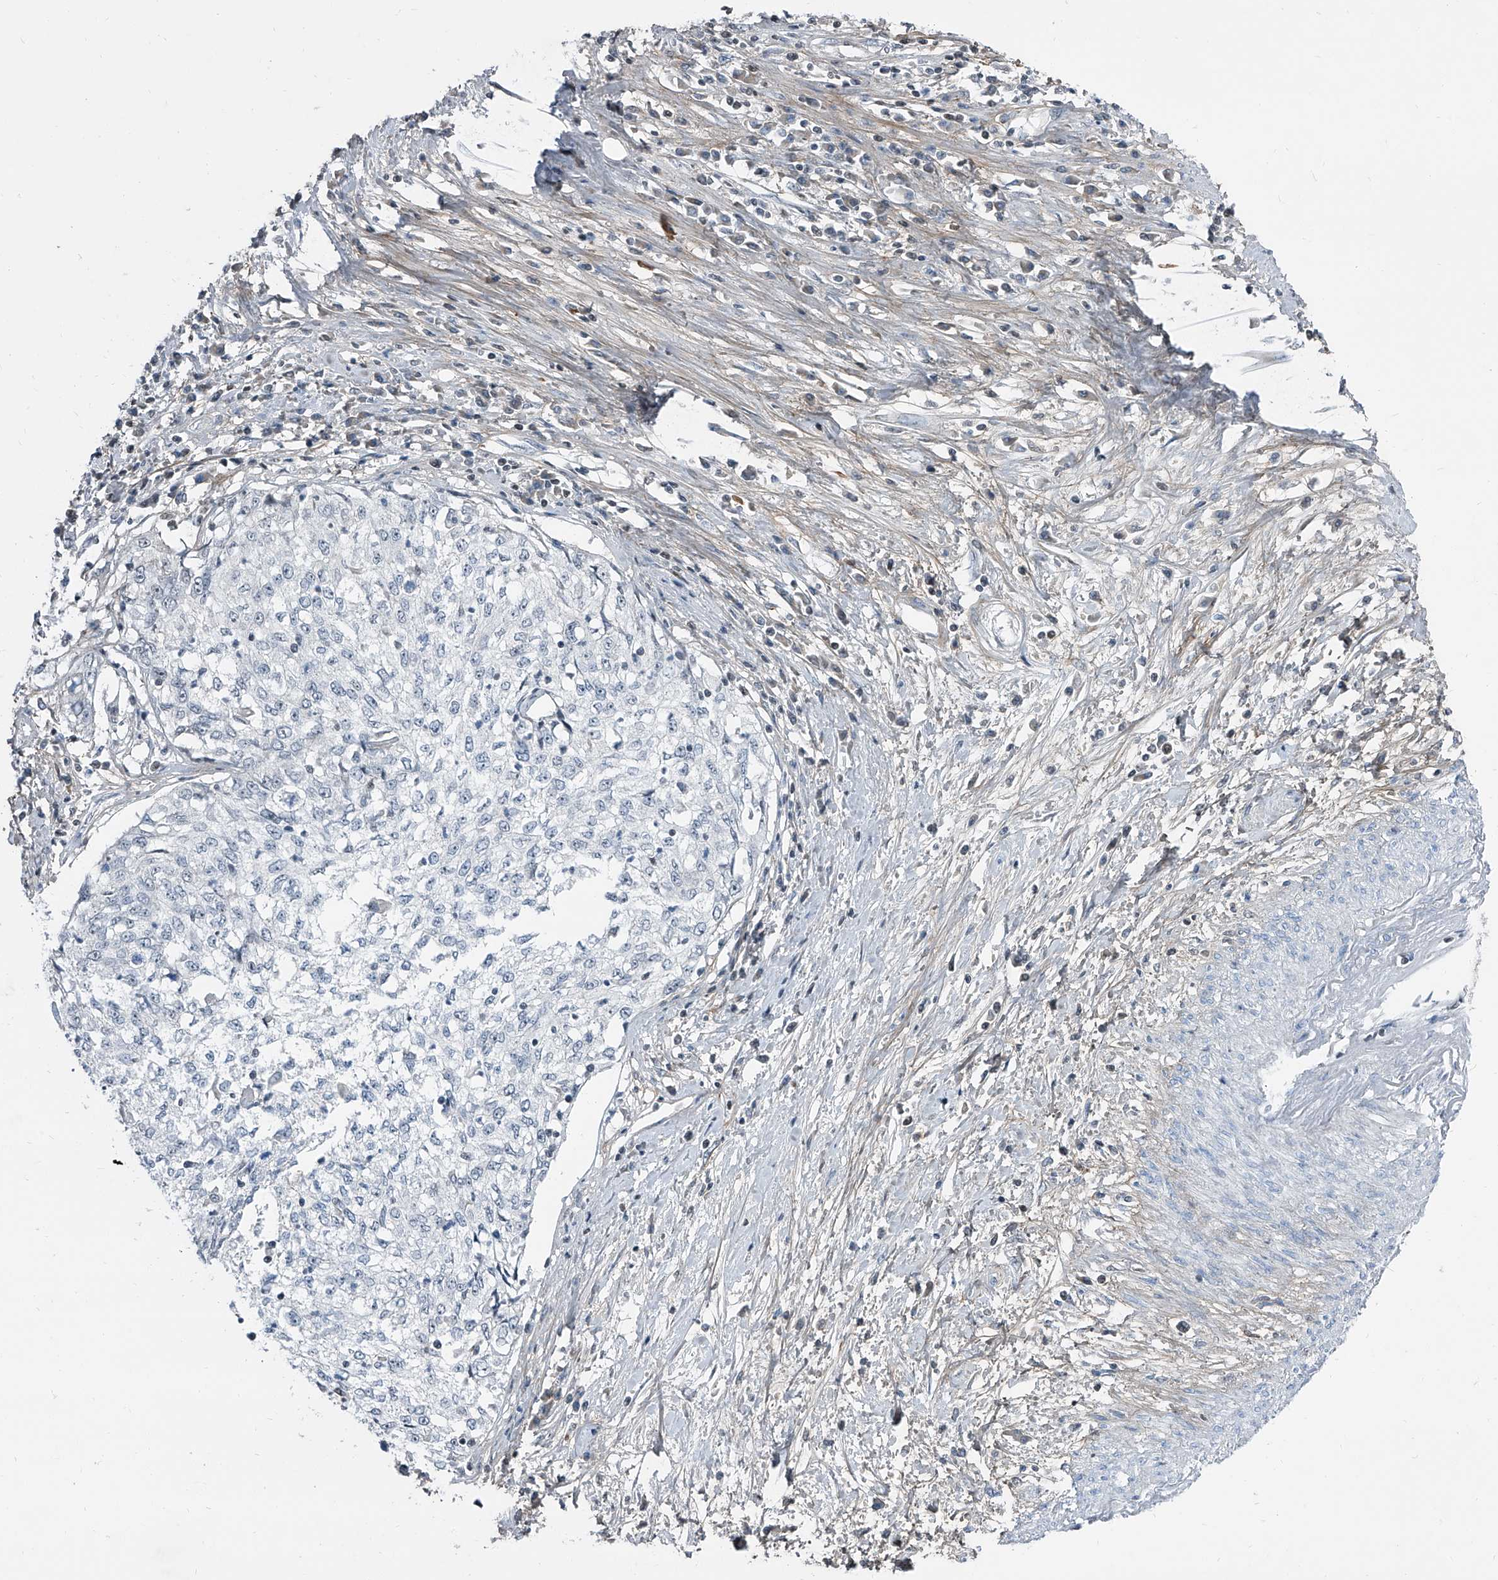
{"staining": {"intensity": "negative", "quantity": "none", "location": "none"}, "tissue": "cervical cancer", "cell_type": "Tumor cells", "image_type": "cancer", "snomed": [{"axis": "morphology", "description": "Squamous cell carcinoma, NOS"}, {"axis": "topography", "description": "Cervix"}], "caption": "This is an immunohistochemistry (IHC) histopathology image of human cervical cancer (squamous cell carcinoma). There is no staining in tumor cells.", "gene": "HOXA3", "patient": {"sex": "female", "age": 57}}